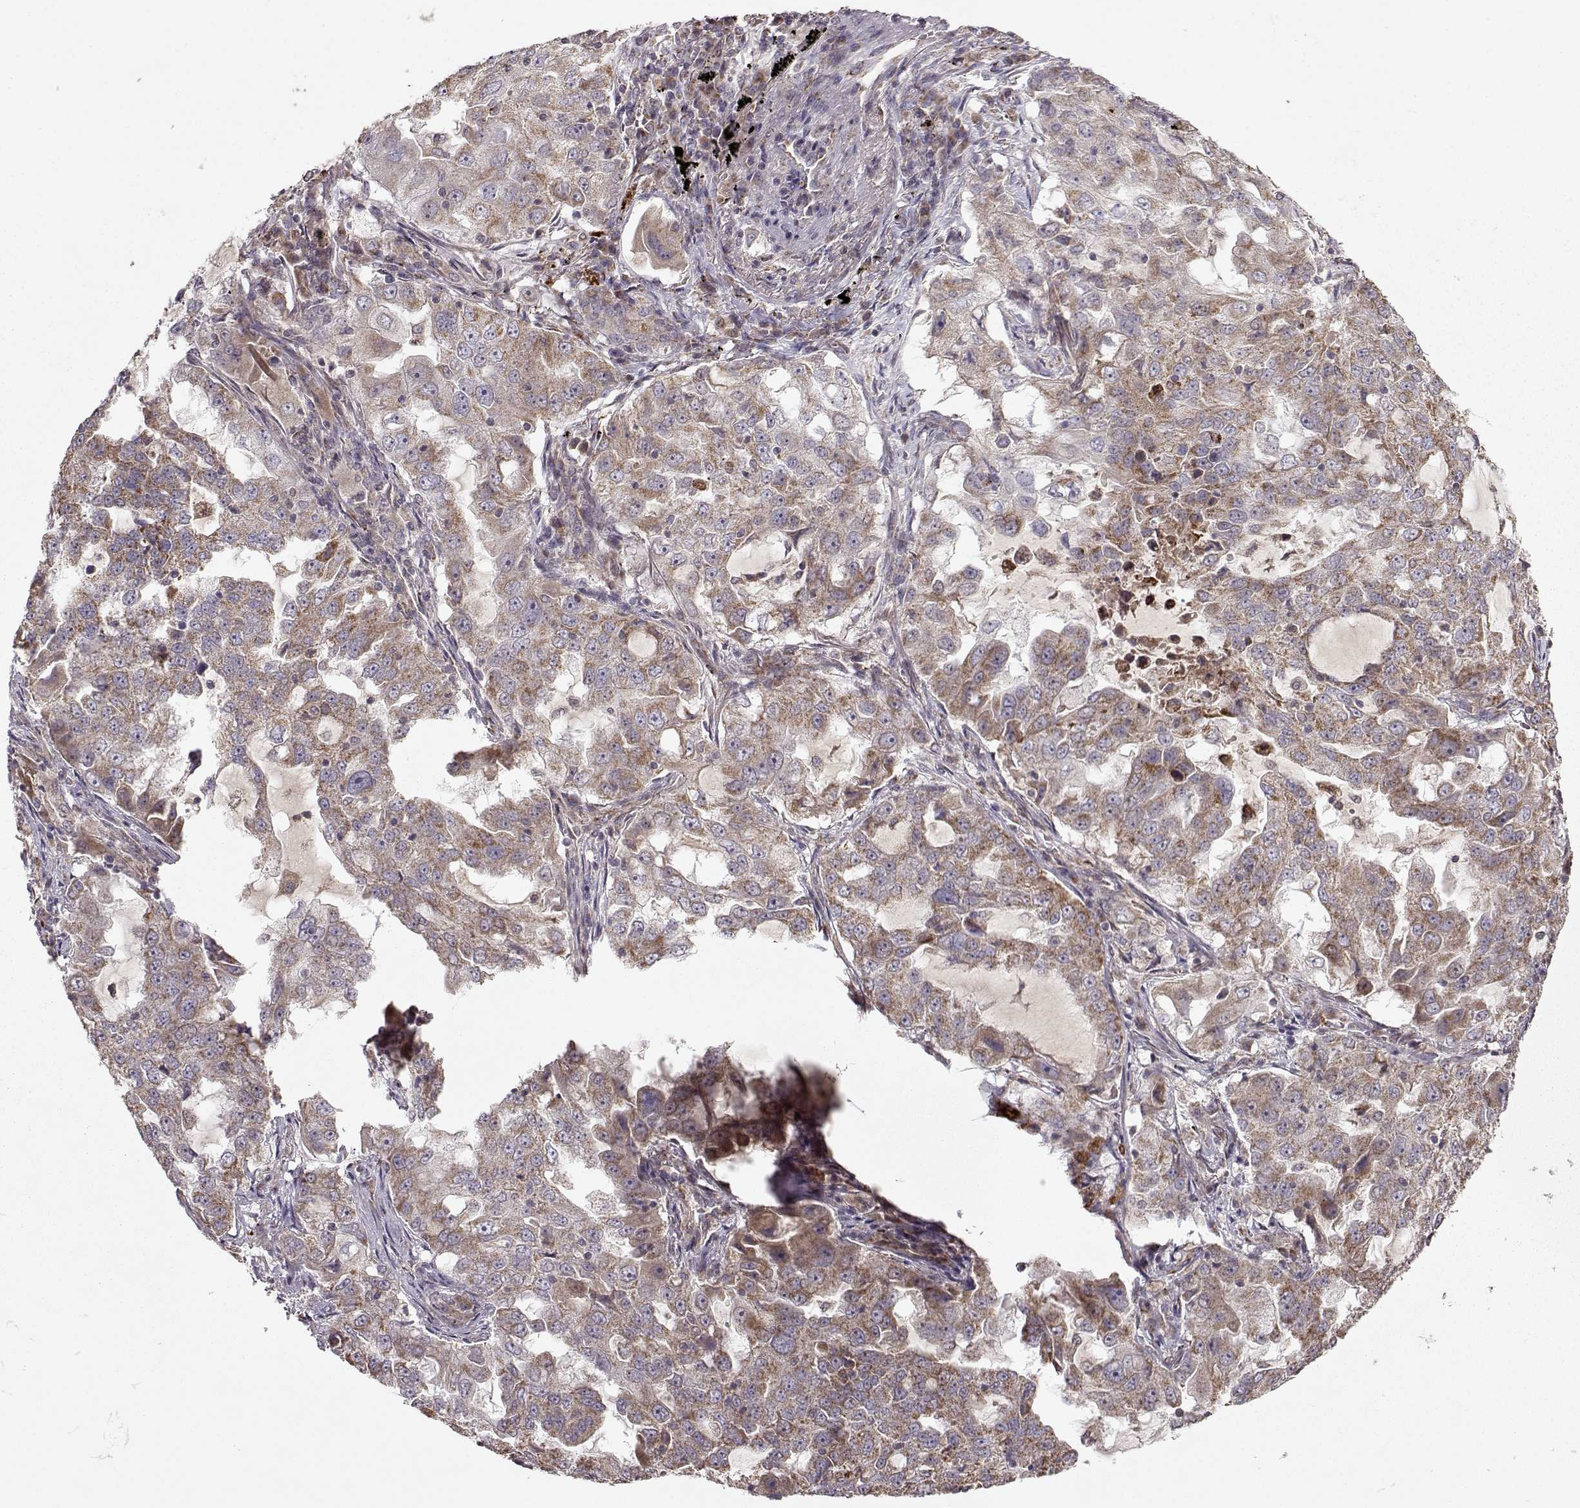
{"staining": {"intensity": "moderate", "quantity": ">75%", "location": "cytoplasmic/membranous"}, "tissue": "lung cancer", "cell_type": "Tumor cells", "image_type": "cancer", "snomed": [{"axis": "morphology", "description": "Adenocarcinoma, NOS"}, {"axis": "topography", "description": "Lung"}], "caption": "Lung adenocarcinoma was stained to show a protein in brown. There is medium levels of moderate cytoplasmic/membranous staining in approximately >75% of tumor cells.", "gene": "CMTM3", "patient": {"sex": "female", "age": 61}}